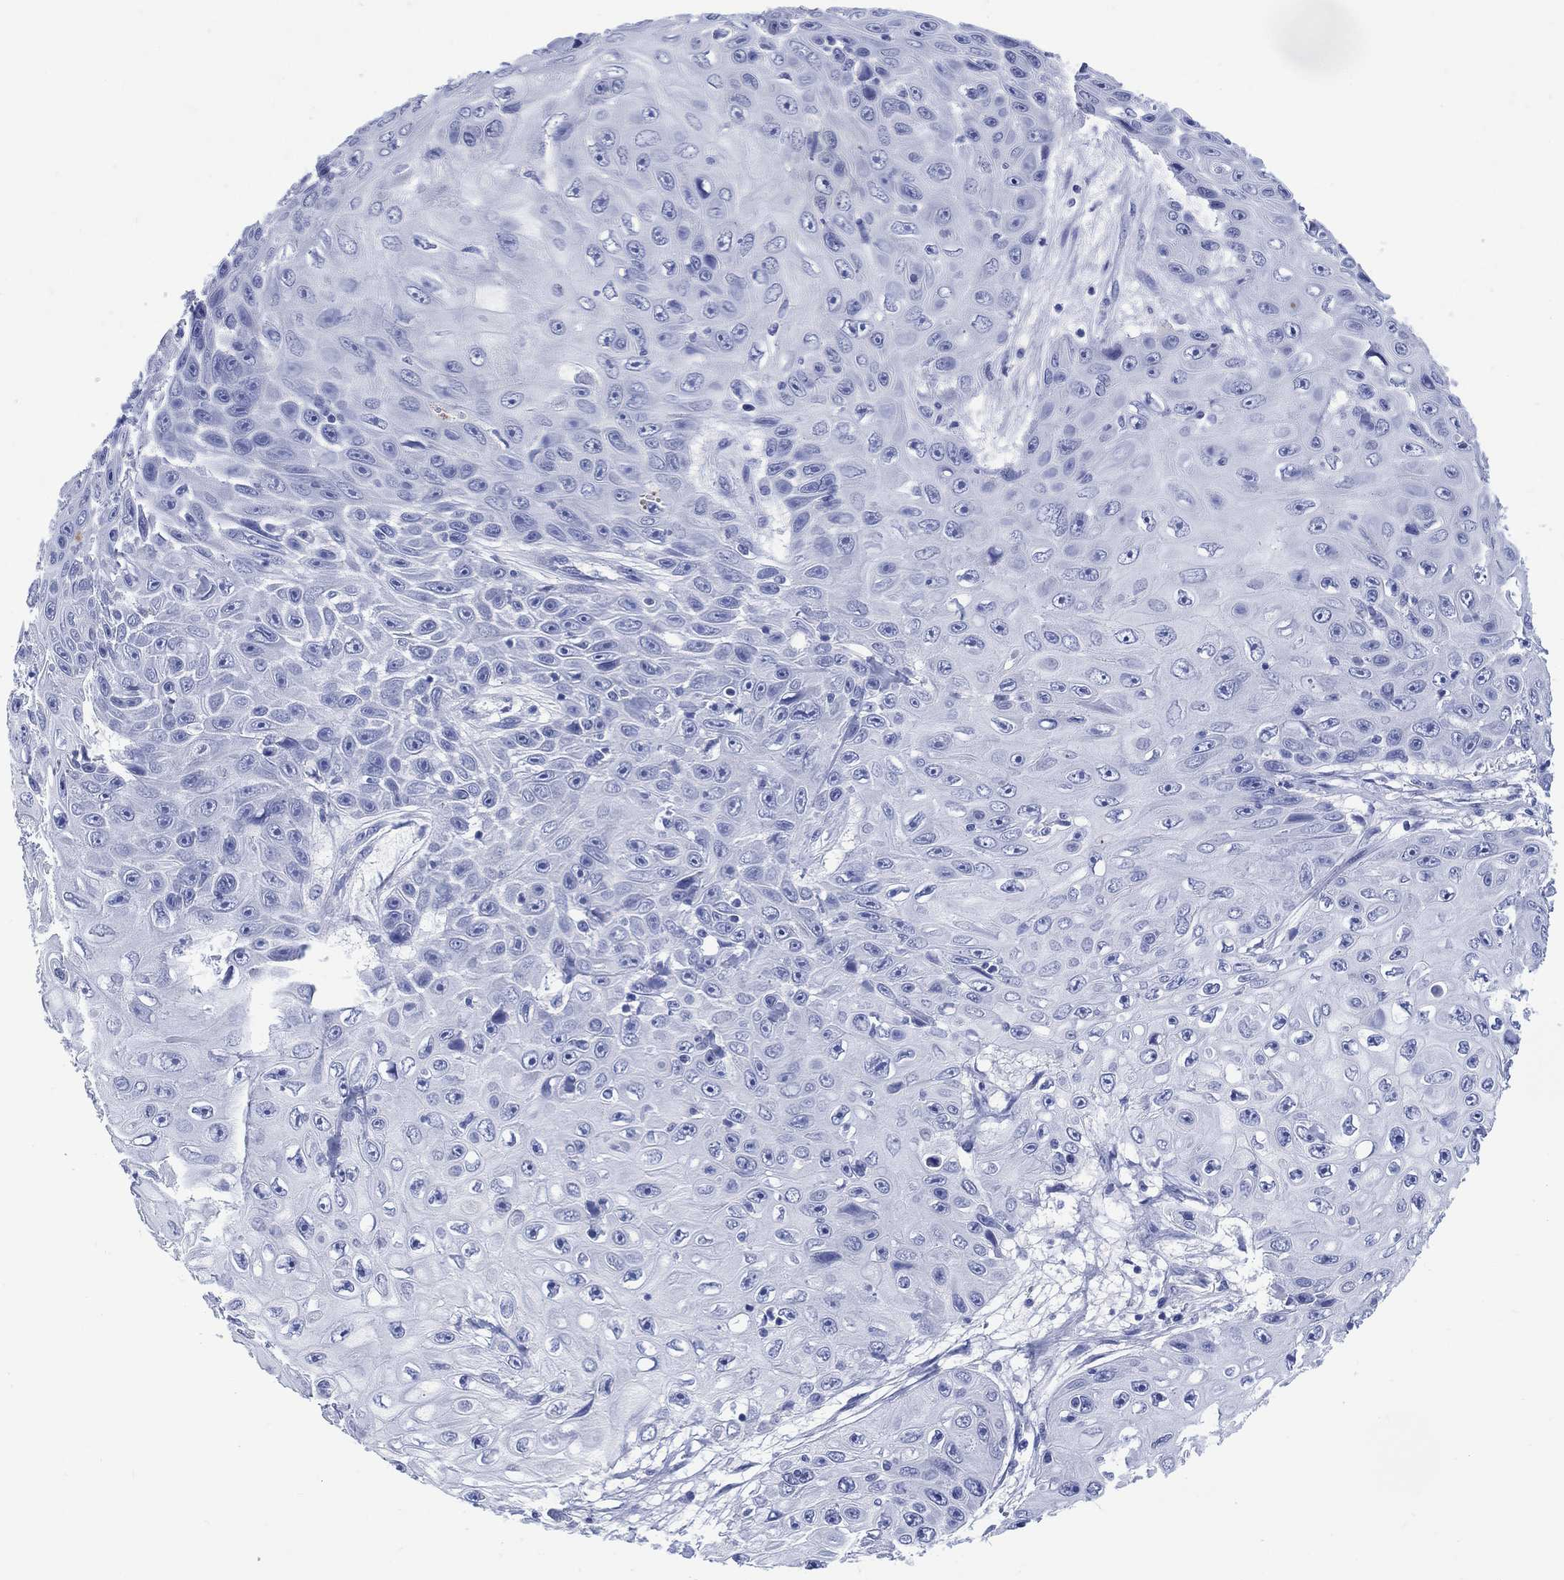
{"staining": {"intensity": "negative", "quantity": "none", "location": "none"}, "tissue": "skin cancer", "cell_type": "Tumor cells", "image_type": "cancer", "snomed": [{"axis": "morphology", "description": "Squamous cell carcinoma, NOS"}, {"axis": "topography", "description": "Skin"}], "caption": "High magnification brightfield microscopy of skin cancer stained with DAB (3,3'-diaminobenzidine) (brown) and counterstained with hematoxylin (blue): tumor cells show no significant positivity.", "gene": "LRRD1", "patient": {"sex": "male", "age": 82}}